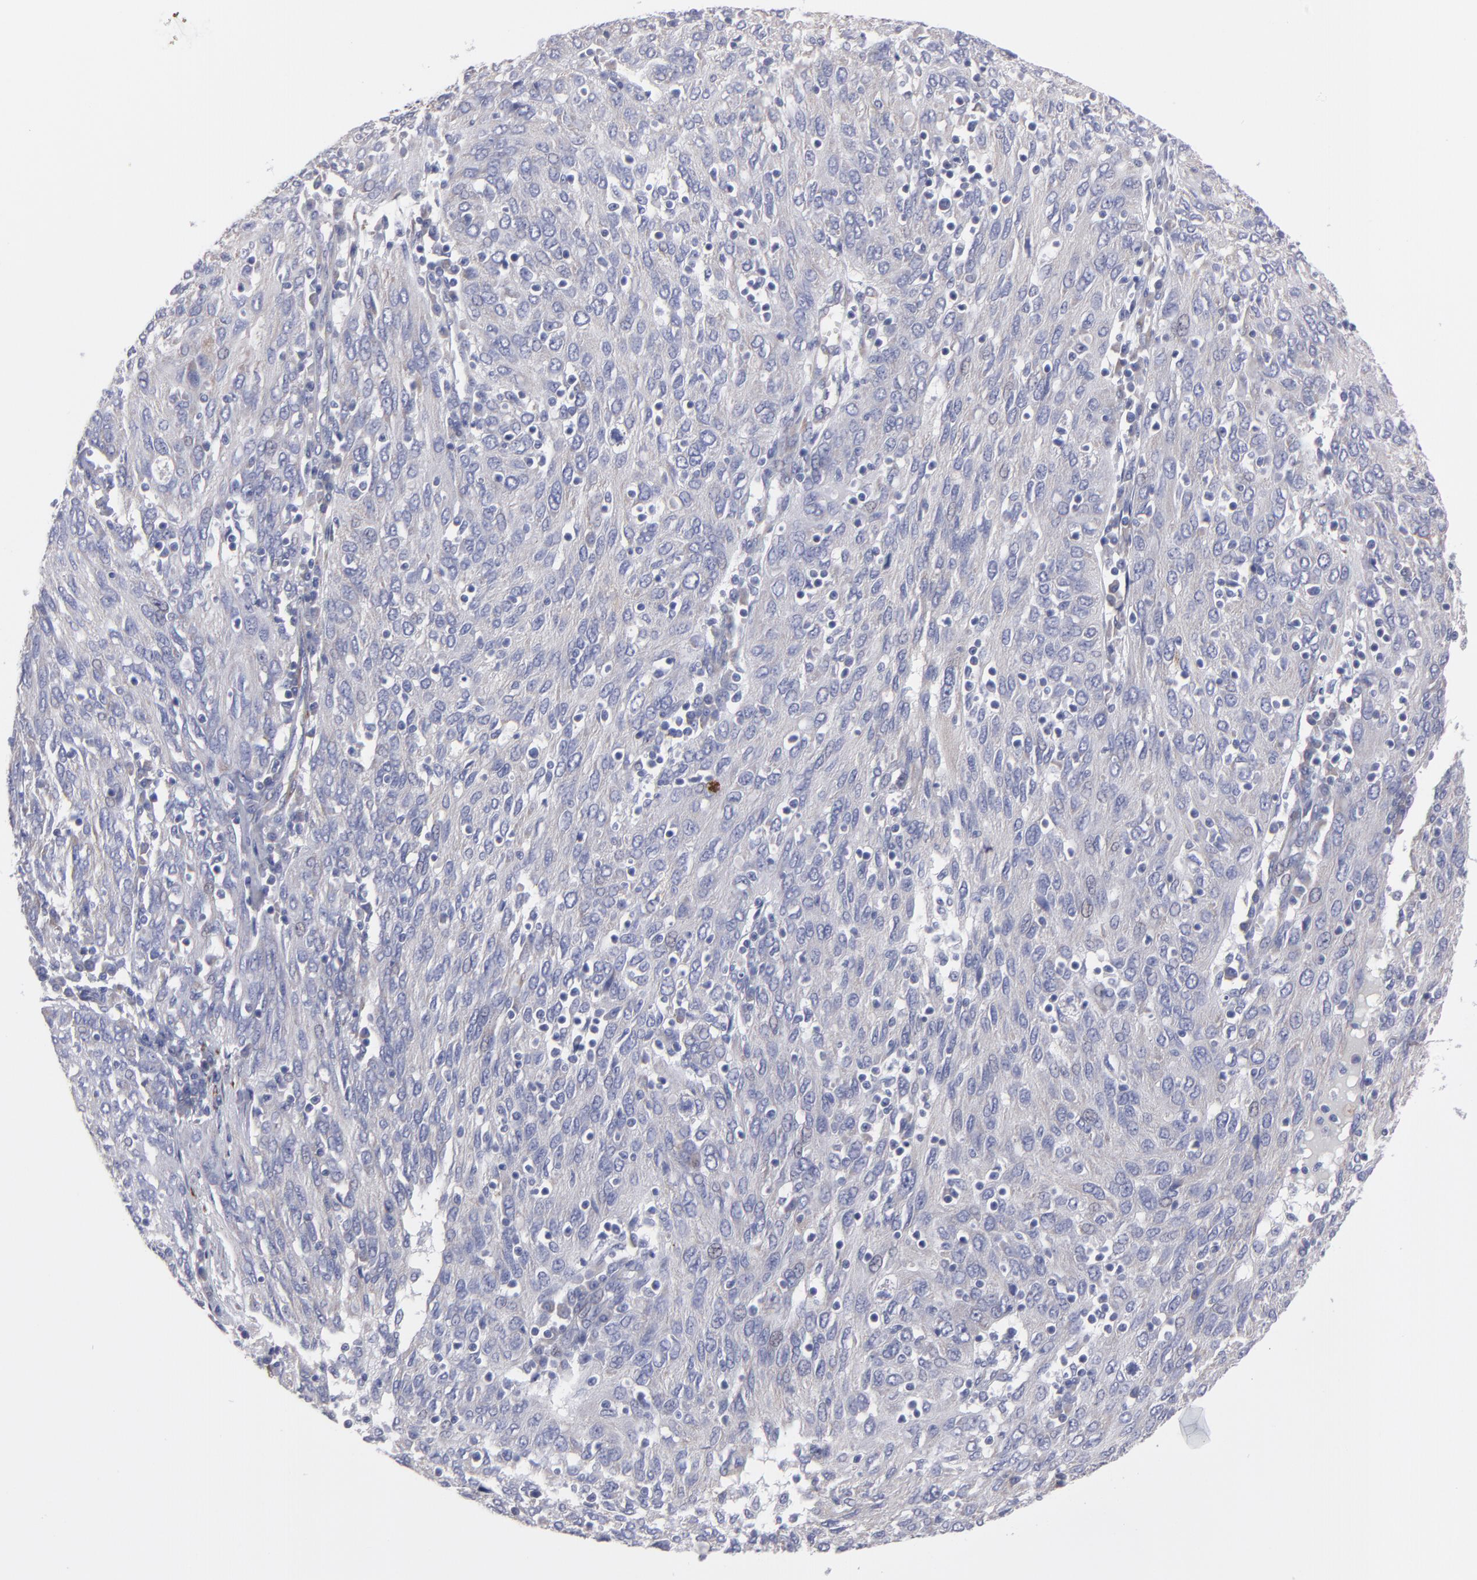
{"staining": {"intensity": "weak", "quantity": "25%-75%", "location": "cytoplasmic/membranous"}, "tissue": "ovarian cancer", "cell_type": "Tumor cells", "image_type": "cancer", "snomed": [{"axis": "morphology", "description": "Carcinoma, endometroid"}, {"axis": "topography", "description": "Ovary"}], "caption": "Weak cytoplasmic/membranous protein expression is appreciated in about 25%-75% of tumor cells in ovarian cancer (endometroid carcinoma).", "gene": "SLMAP", "patient": {"sex": "female", "age": 50}}